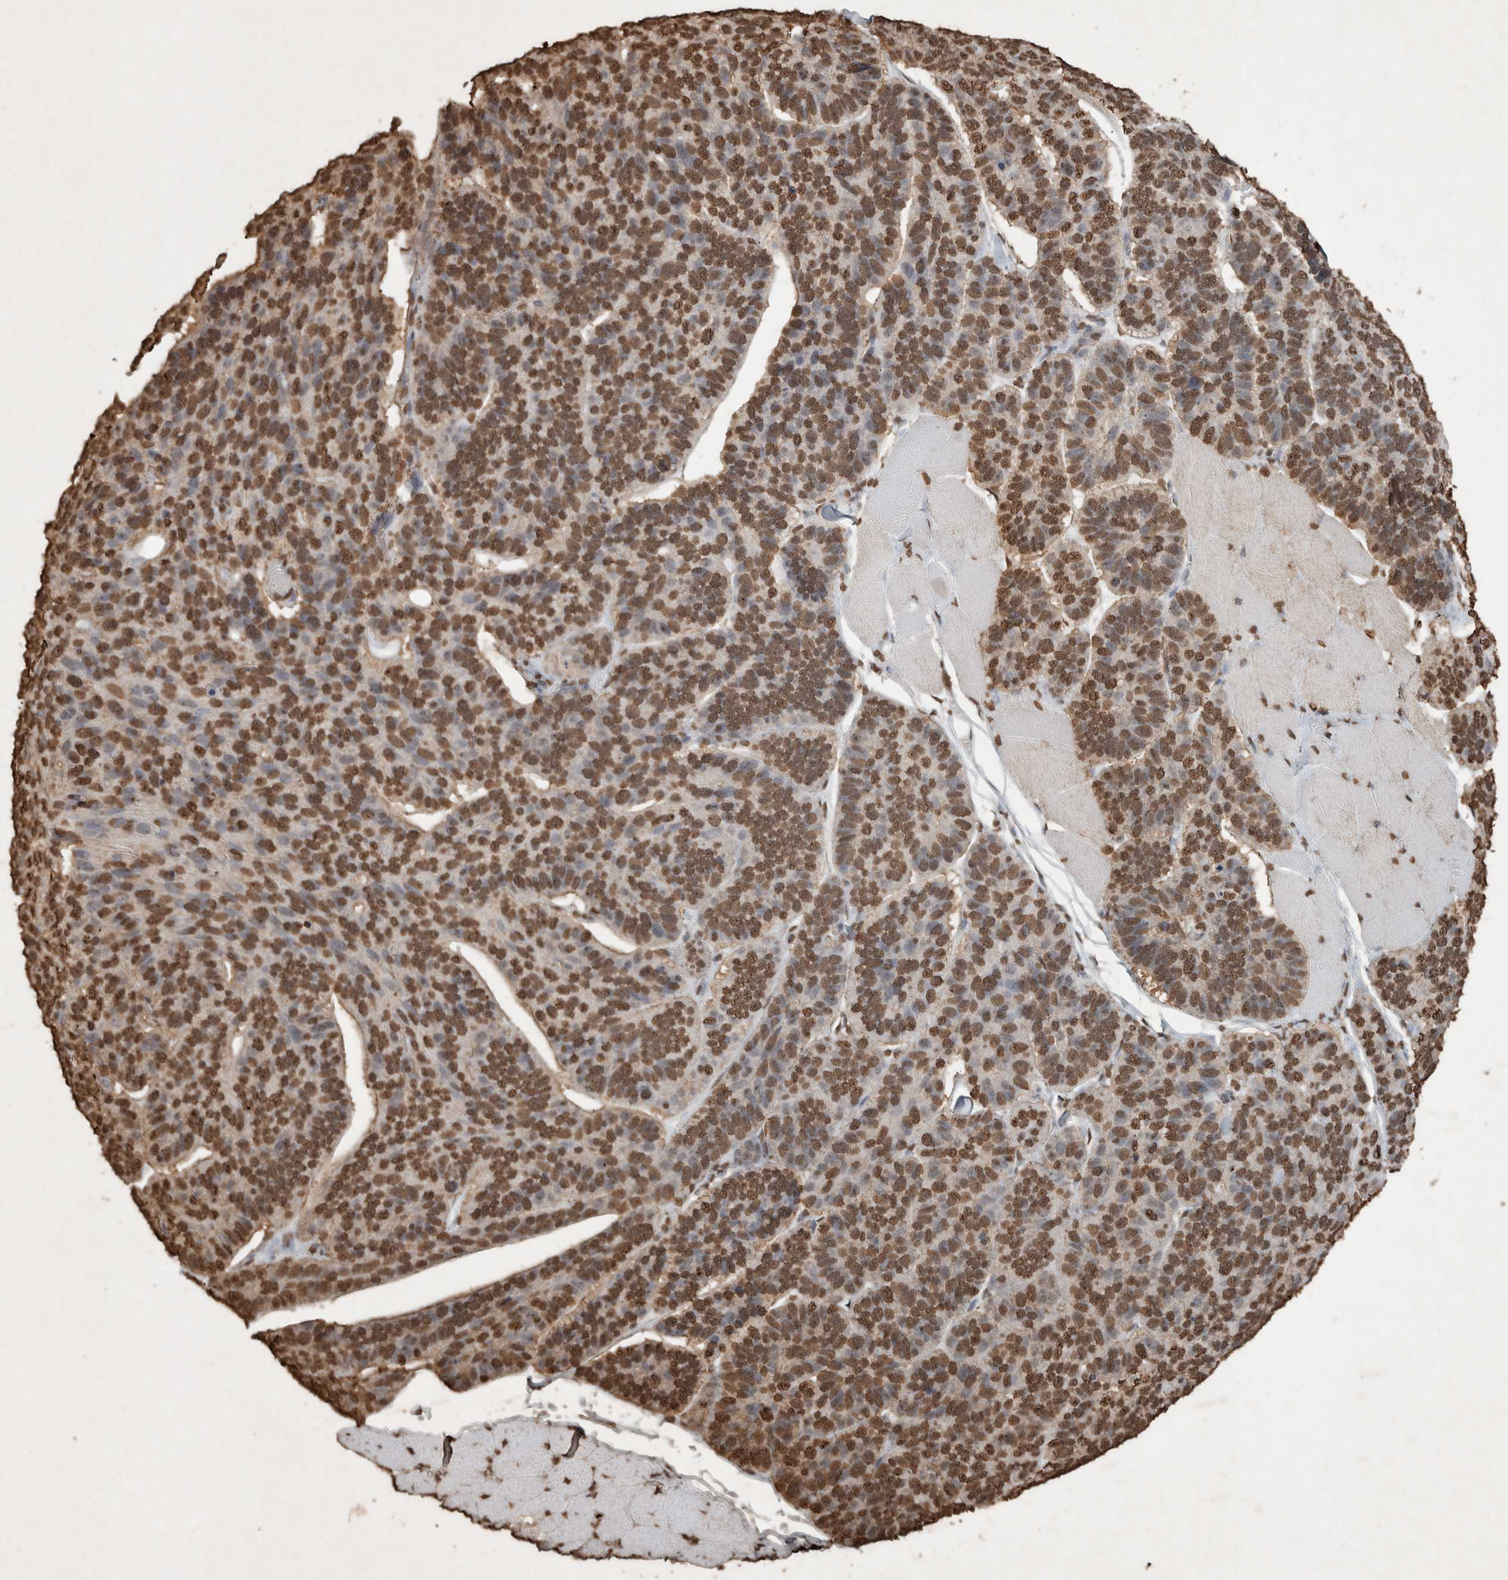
{"staining": {"intensity": "strong", "quantity": ">75%", "location": "nuclear"}, "tissue": "skin cancer", "cell_type": "Tumor cells", "image_type": "cancer", "snomed": [{"axis": "morphology", "description": "Basal cell carcinoma"}, {"axis": "topography", "description": "Skin"}], "caption": "The histopathology image exhibits immunohistochemical staining of basal cell carcinoma (skin). There is strong nuclear staining is appreciated in about >75% of tumor cells. The staining is performed using DAB brown chromogen to label protein expression. The nuclei are counter-stained blue using hematoxylin.", "gene": "FSTL3", "patient": {"sex": "male", "age": 62}}